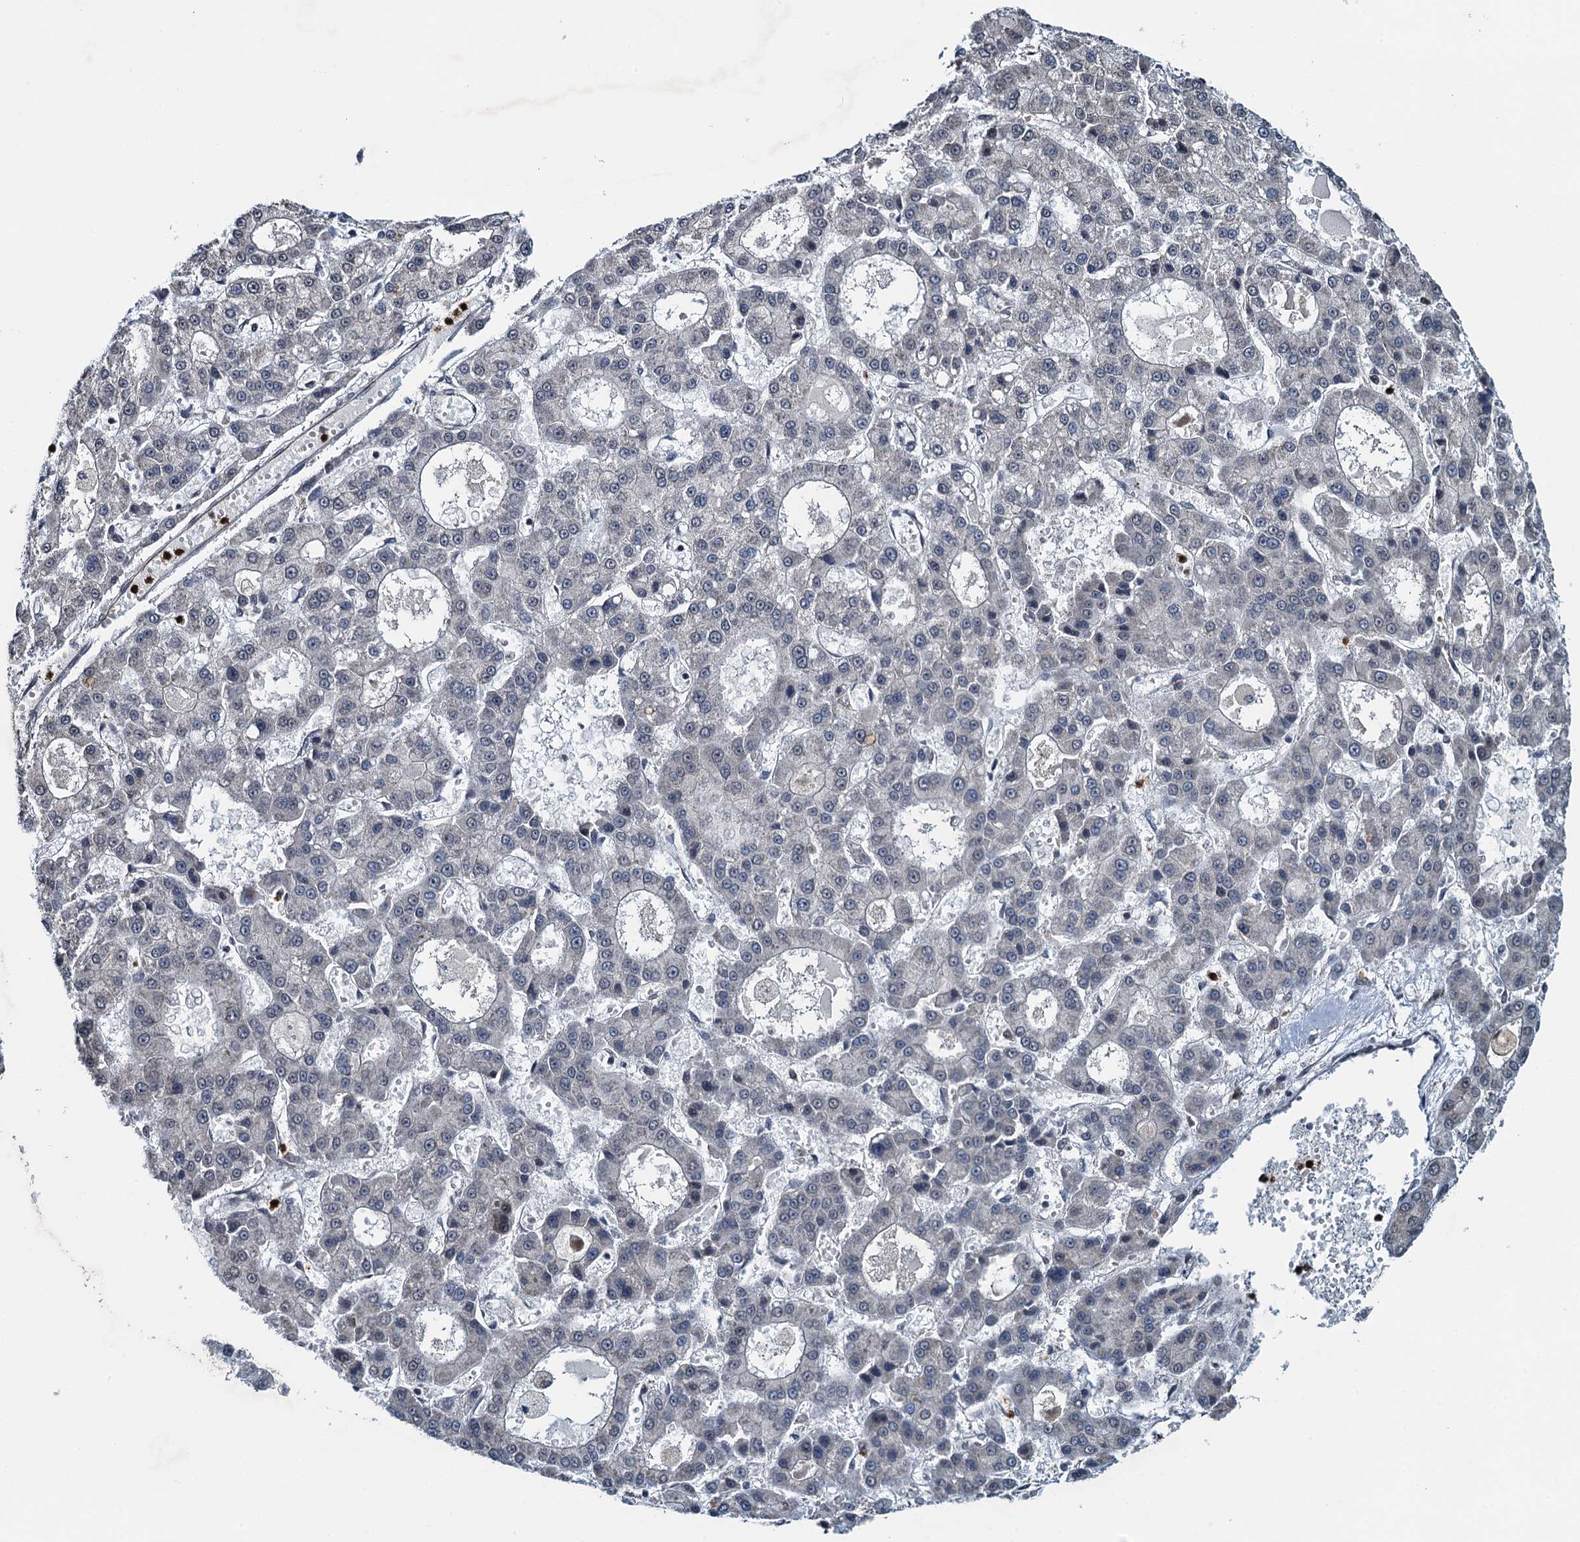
{"staining": {"intensity": "negative", "quantity": "none", "location": "none"}, "tissue": "liver cancer", "cell_type": "Tumor cells", "image_type": "cancer", "snomed": [{"axis": "morphology", "description": "Carcinoma, Hepatocellular, NOS"}, {"axis": "topography", "description": "Liver"}], "caption": "Immunohistochemistry of human liver cancer (hepatocellular carcinoma) demonstrates no staining in tumor cells.", "gene": "WHAMM", "patient": {"sex": "male", "age": 70}}